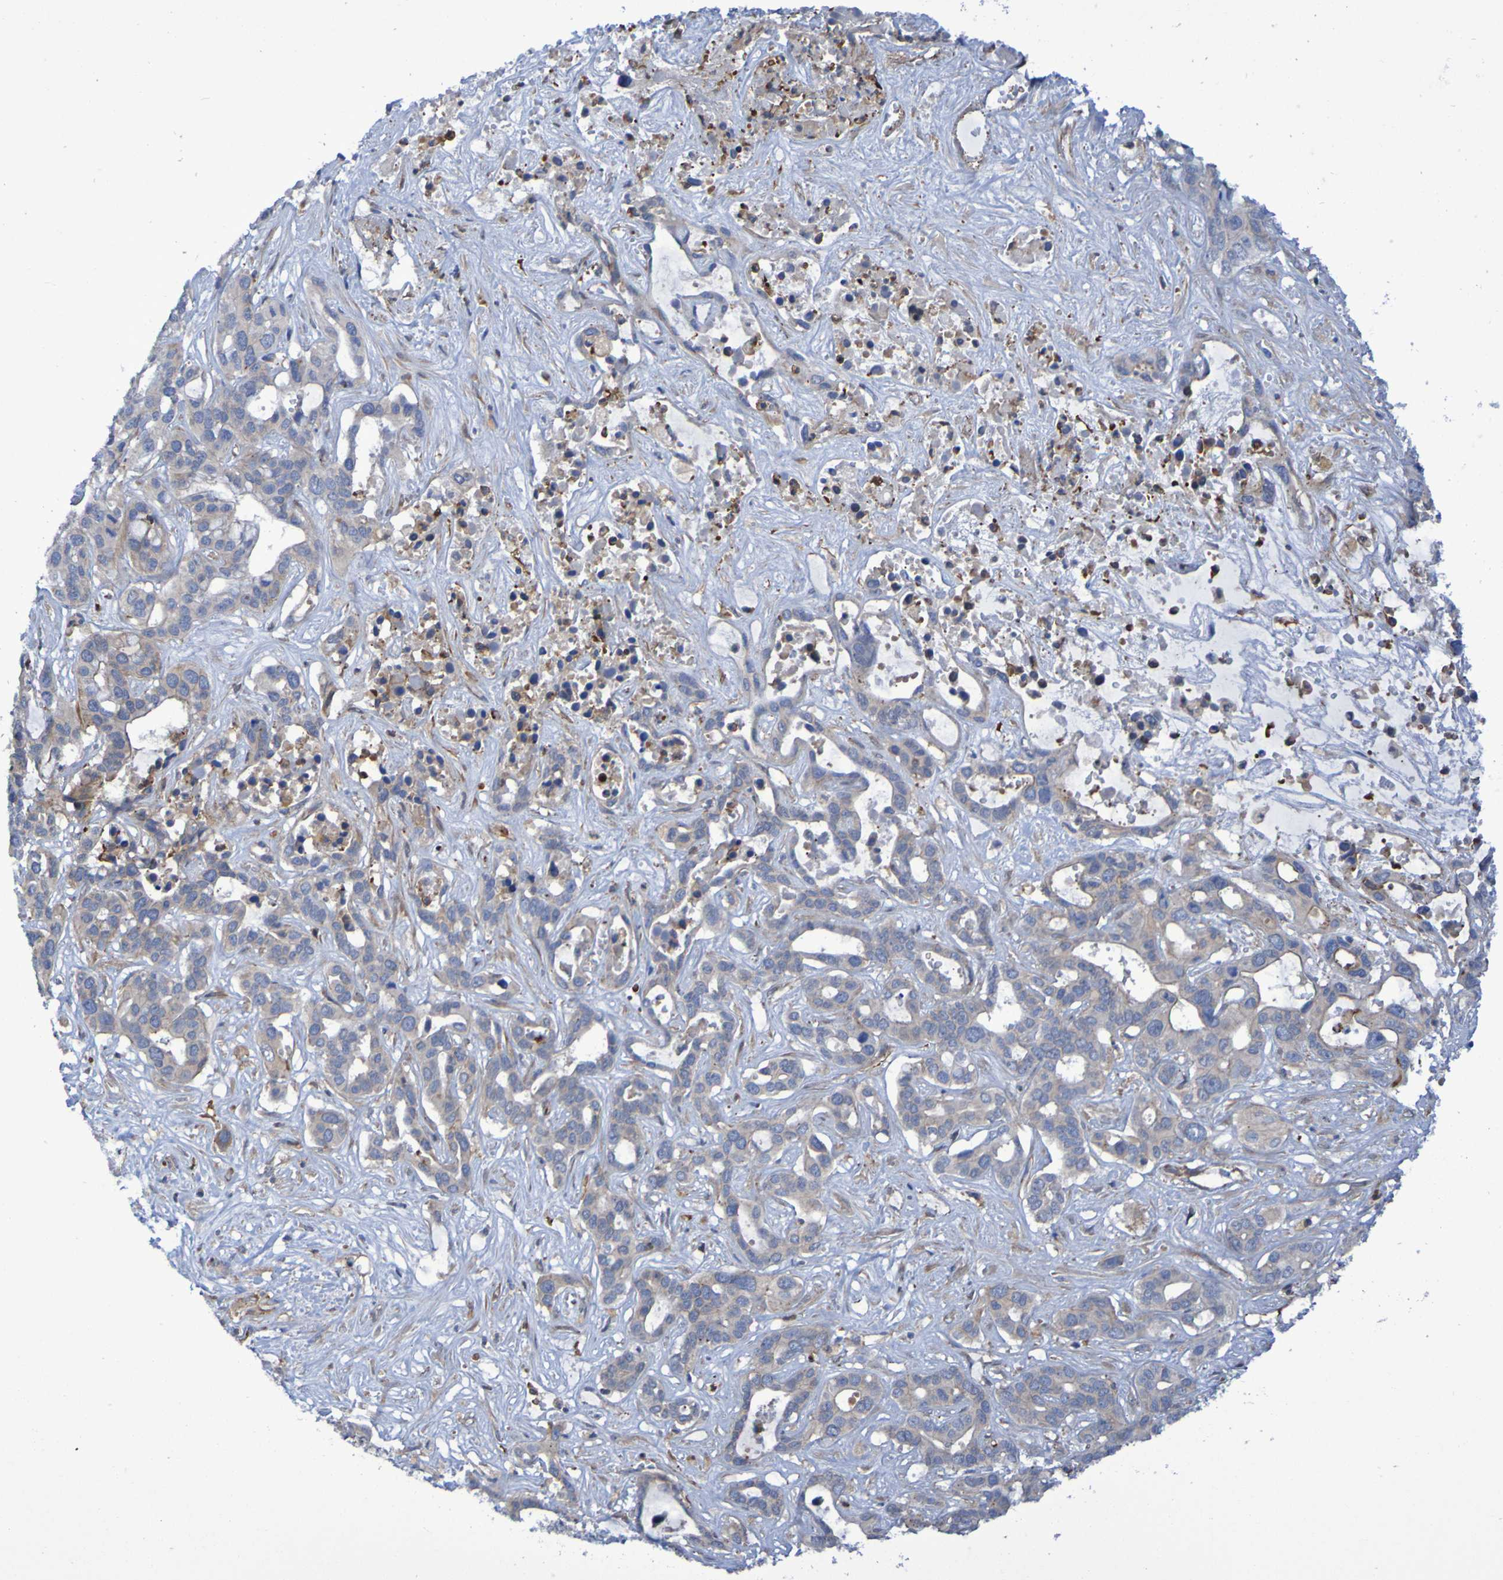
{"staining": {"intensity": "weak", "quantity": ">75%", "location": "cytoplasmic/membranous"}, "tissue": "liver cancer", "cell_type": "Tumor cells", "image_type": "cancer", "snomed": [{"axis": "morphology", "description": "Cholangiocarcinoma"}, {"axis": "topography", "description": "Liver"}], "caption": "Brown immunohistochemical staining in liver cholangiocarcinoma exhibits weak cytoplasmic/membranous positivity in about >75% of tumor cells.", "gene": "SCRG1", "patient": {"sex": "female", "age": 65}}